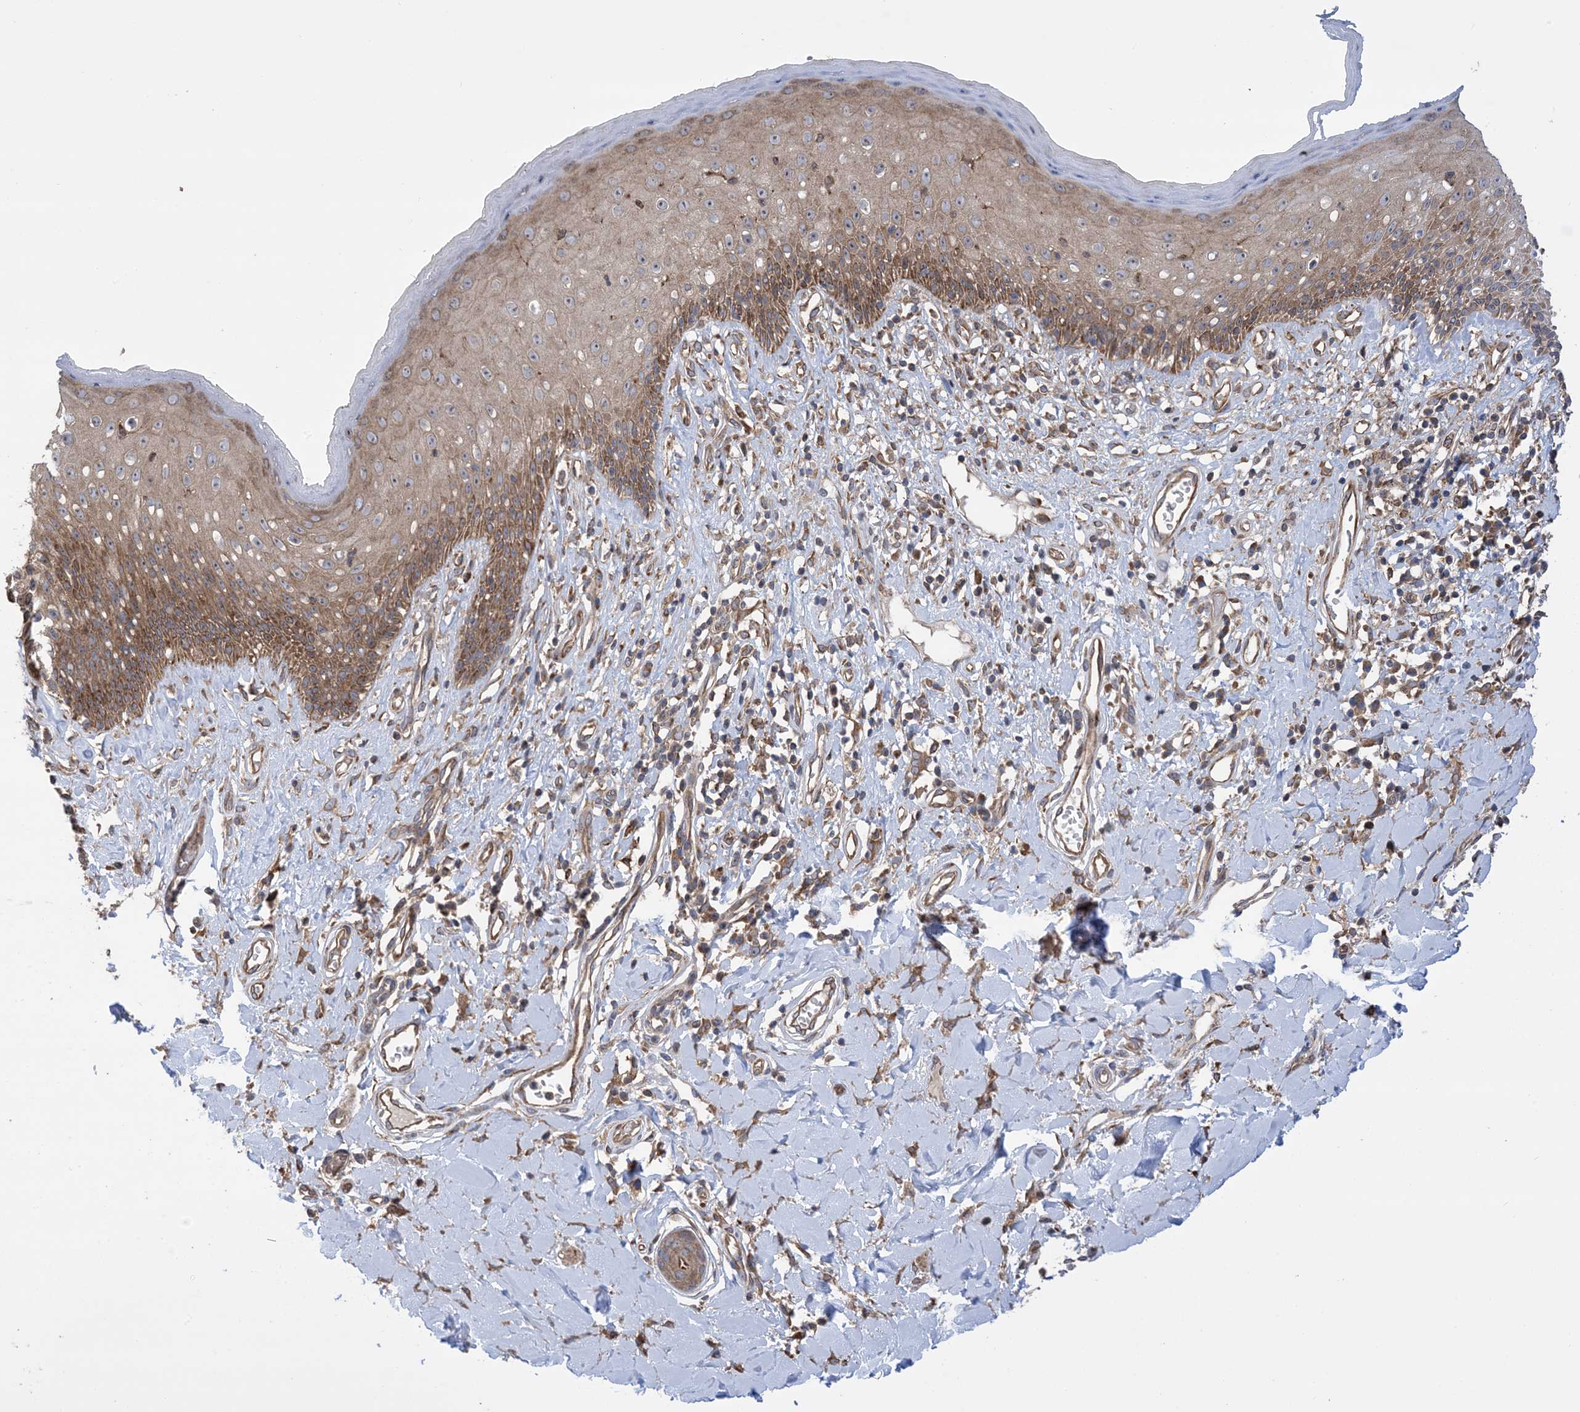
{"staining": {"intensity": "moderate", "quantity": ">75%", "location": "cytoplasmic/membranous"}, "tissue": "skin", "cell_type": "Epidermal cells", "image_type": "normal", "snomed": [{"axis": "morphology", "description": "Normal tissue, NOS"}, {"axis": "morphology", "description": "Squamous cell carcinoma, NOS"}, {"axis": "topography", "description": "Vulva"}], "caption": "A brown stain shows moderate cytoplasmic/membranous positivity of a protein in epidermal cells of normal human skin. The protein is shown in brown color, while the nuclei are stained blue.", "gene": "CLEC16A", "patient": {"sex": "female", "age": 85}}